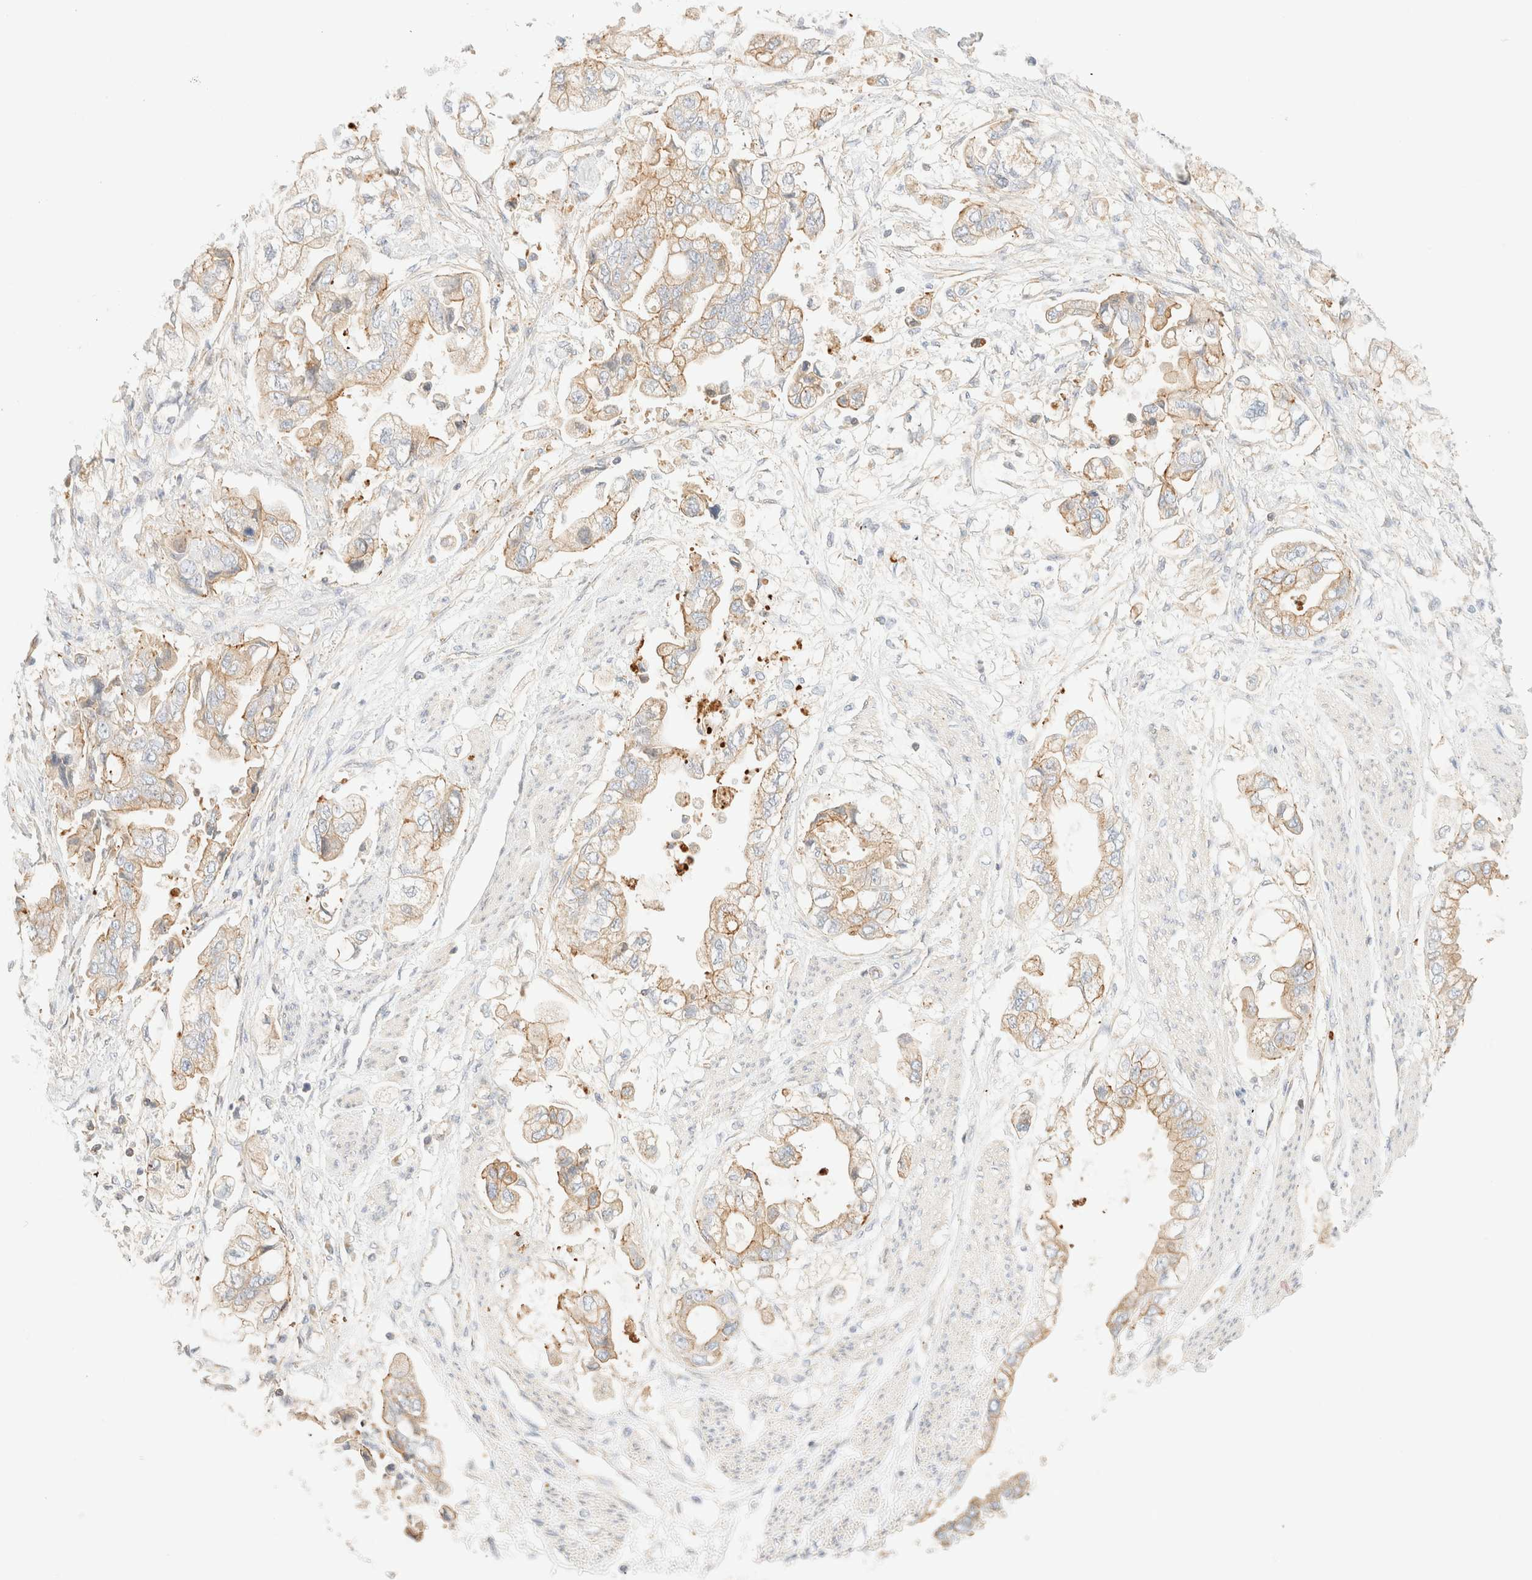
{"staining": {"intensity": "weak", "quantity": ">75%", "location": "cytoplasmic/membranous"}, "tissue": "stomach cancer", "cell_type": "Tumor cells", "image_type": "cancer", "snomed": [{"axis": "morphology", "description": "Adenocarcinoma, NOS"}, {"axis": "topography", "description": "Stomach"}], "caption": "Human stomach cancer (adenocarcinoma) stained for a protein (brown) reveals weak cytoplasmic/membranous positive staining in about >75% of tumor cells.", "gene": "MYO10", "patient": {"sex": "male", "age": 62}}